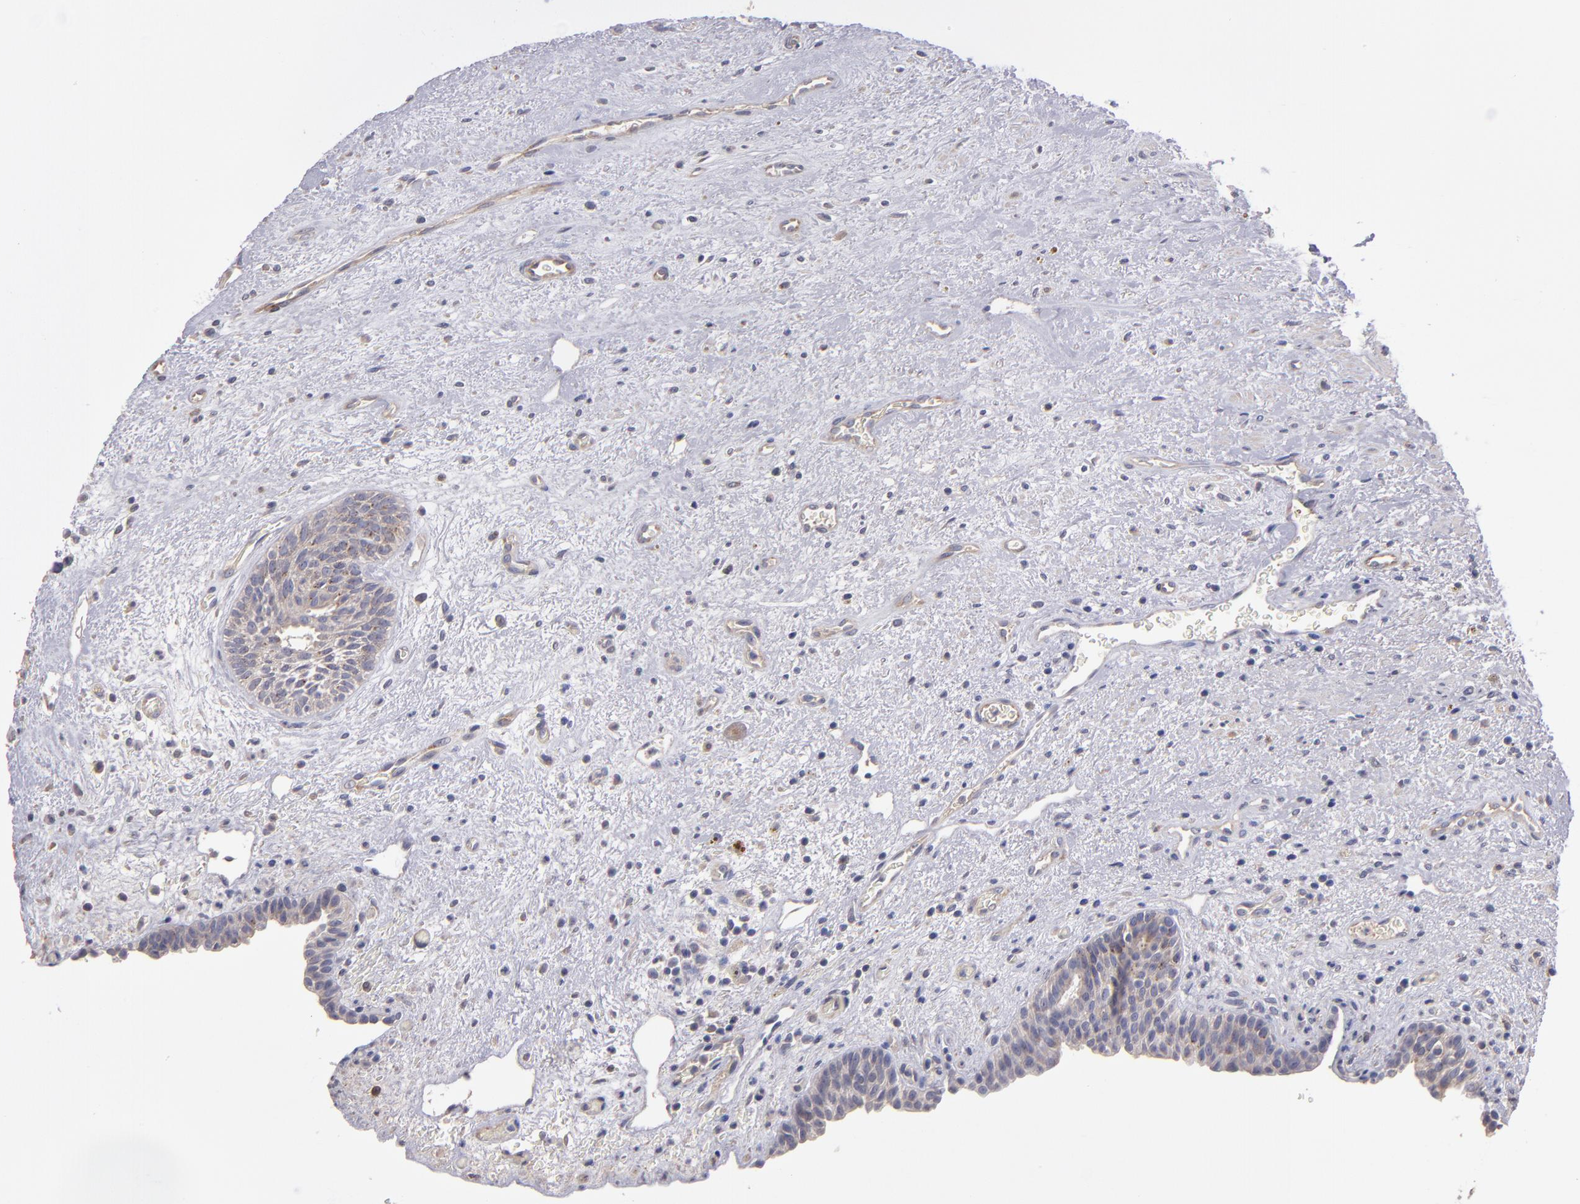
{"staining": {"intensity": "weak", "quantity": ">75%", "location": "cytoplasmic/membranous"}, "tissue": "urinary bladder", "cell_type": "Urothelial cells", "image_type": "normal", "snomed": [{"axis": "morphology", "description": "Normal tissue, NOS"}, {"axis": "topography", "description": "Urinary bladder"}], "caption": "Urothelial cells exhibit low levels of weak cytoplasmic/membranous positivity in about >75% of cells in unremarkable urinary bladder. (IHC, brightfield microscopy, high magnification).", "gene": "MAGEE1", "patient": {"sex": "male", "age": 48}}